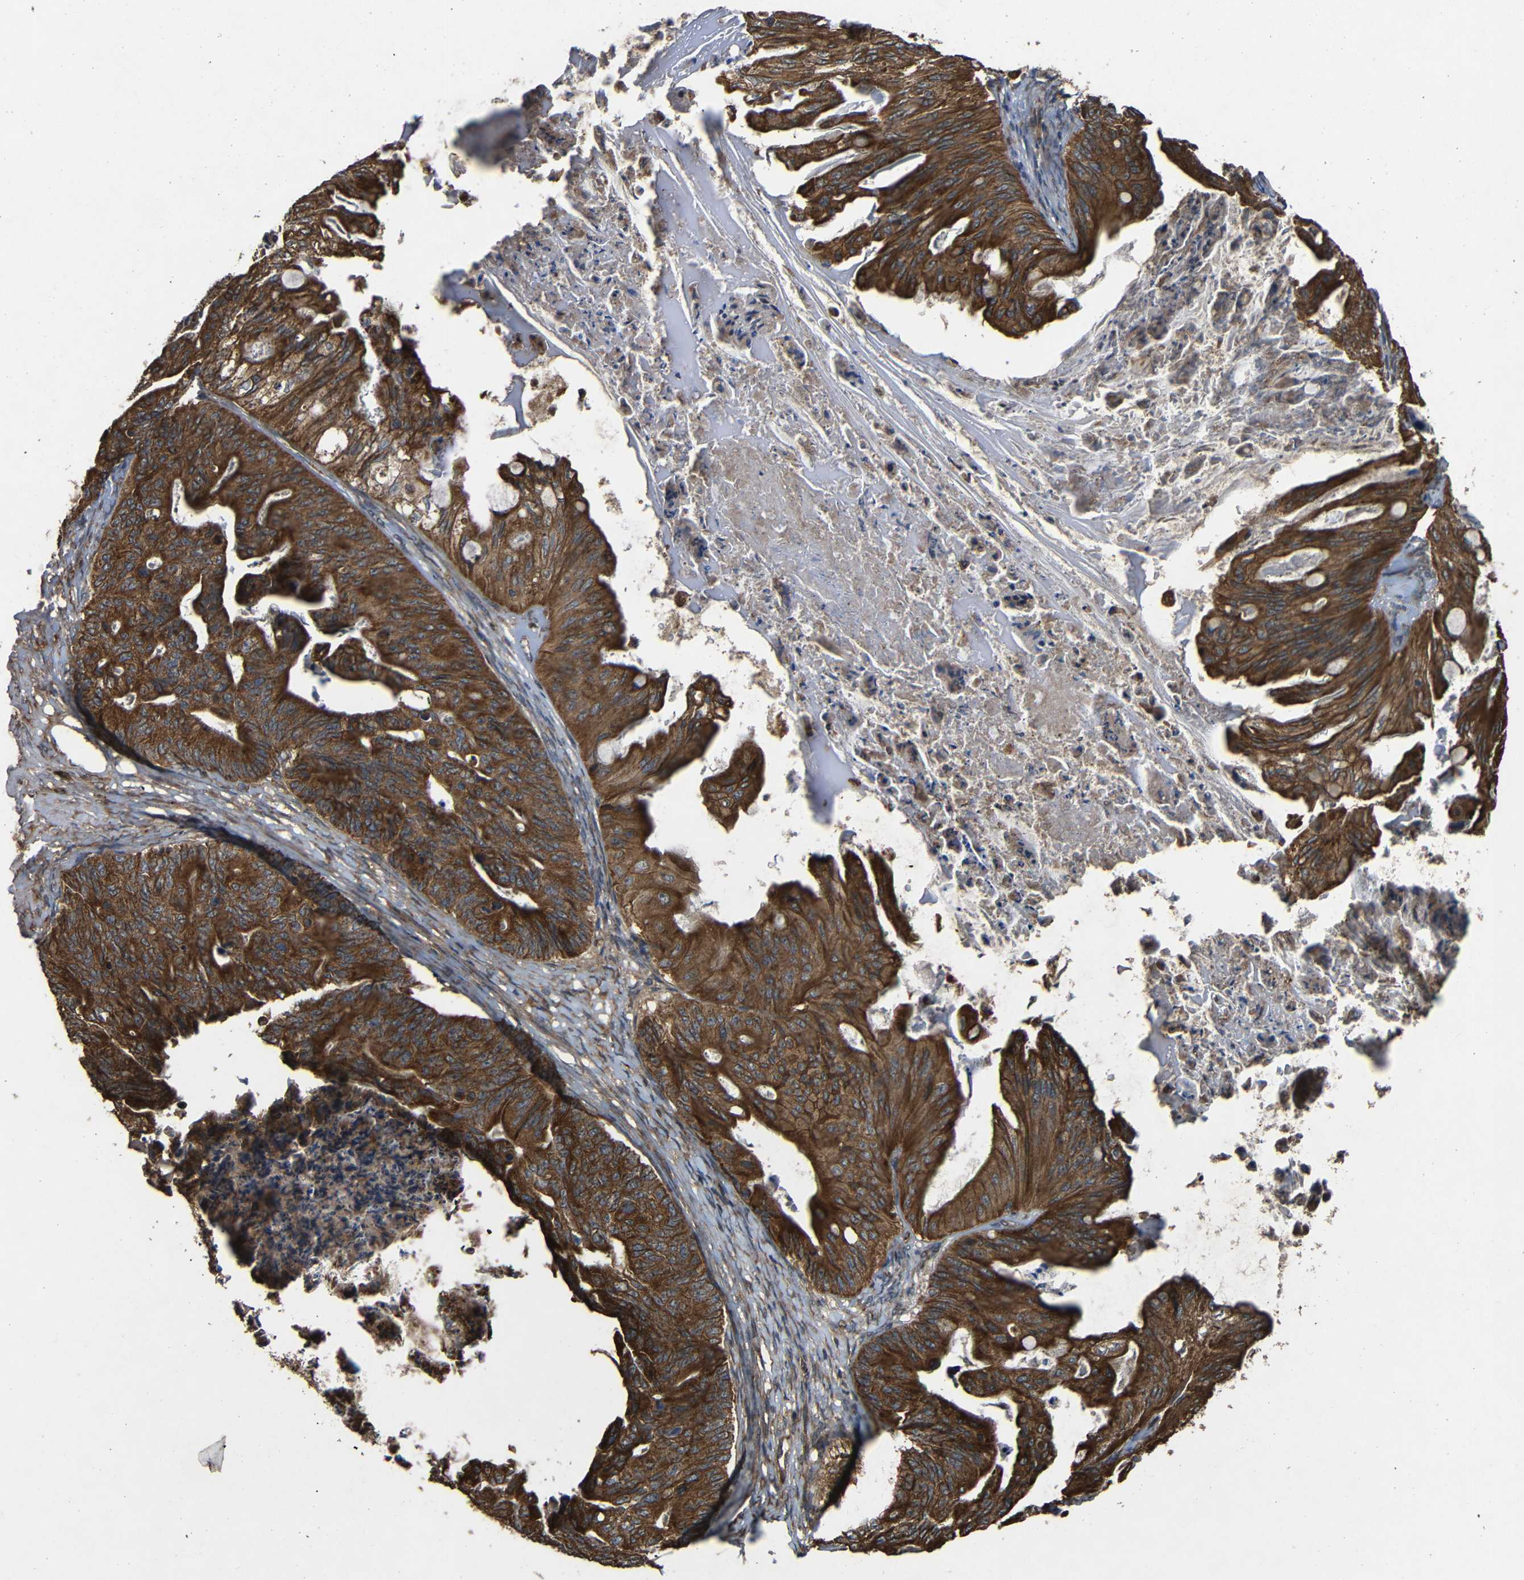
{"staining": {"intensity": "strong", "quantity": ">75%", "location": "cytoplasmic/membranous"}, "tissue": "ovarian cancer", "cell_type": "Tumor cells", "image_type": "cancer", "snomed": [{"axis": "morphology", "description": "Cystadenocarcinoma, mucinous, NOS"}, {"axis": "topography", "description": "Ovary"}], "caption": "A micrograph of human ovarian cancer stained for a protein demonstrates strong cytoplasmic/membranous brown staining in tumor cells.", "gene": "C1GALT1", "patient": {"sex": "female", "age": 37}}